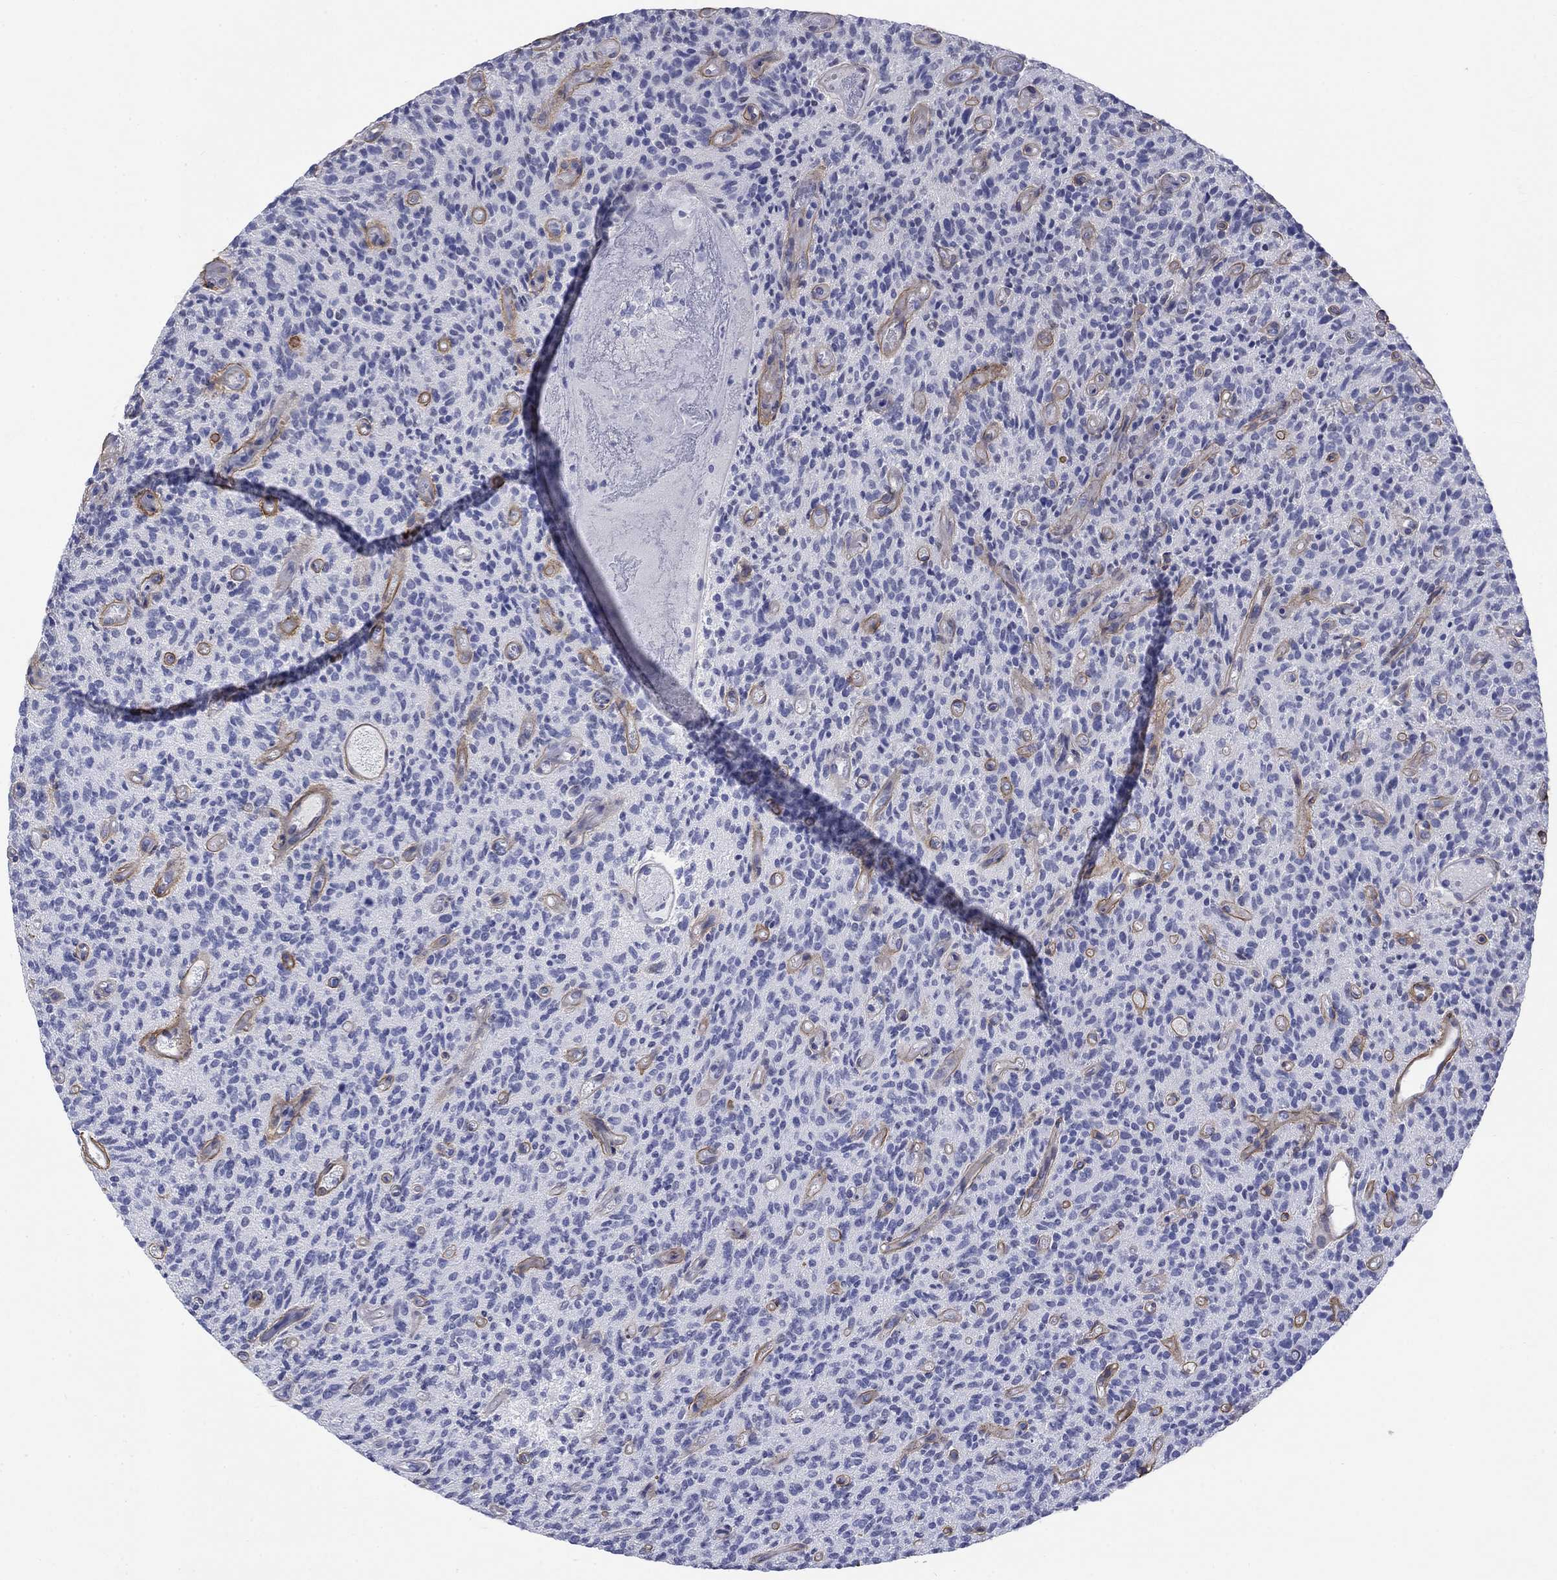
{"staining": {"intensity": "negative", "quantity": "none", "location": "none"}, "tissue": "glioma", "cell_type": "Tumor cells", "image_type": "cancer", "snomed": [{"axis": "morphology", "description": "Glioma, malignant, High grade"}, {"axis": "topography", "description": "Brain"}], "caption": "IHC photomicrograph of neoplastic tissue: glioma stained with DAB (3,3'-diaminobenzidine) demonstrates no significant protein positivity in tumor cells.", "gene": "EGFLAM", "patient": {"sex": "male", "age": 64}}